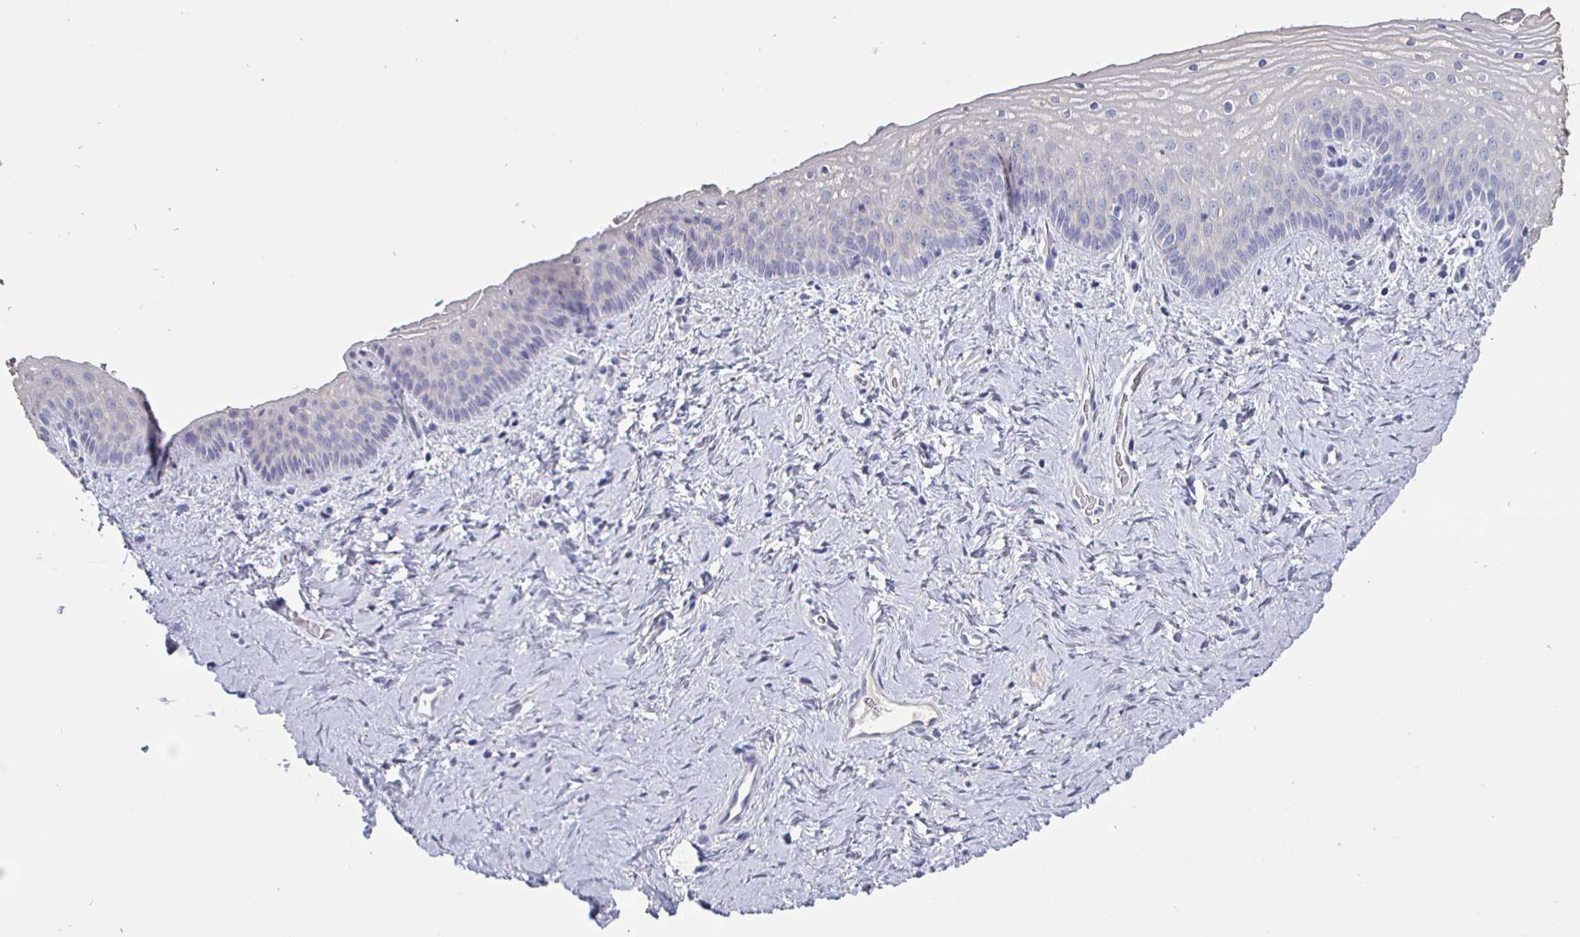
{"staining": {"intensity": "negative", "quantity": "none", "location": "none"}, "tissue": "vagina", "cell_type": "Squamous epithelial cells", "image_type": "normal", "snomed": [{"axis": "morphology", "description": "Normal tissue, NOS"}, {"axis": "topography", "description": "Vagina"}], "caption": "Normal vagina was stained to show a protein in brown. There is no significant expression in squamous epithelial cells. (DAB (3,3'-diaminobenzidine) immunohistochemistry (IHC), high magnification).", "gene": "ENPP1", "patient": {"sex": "female", "age": 45}}